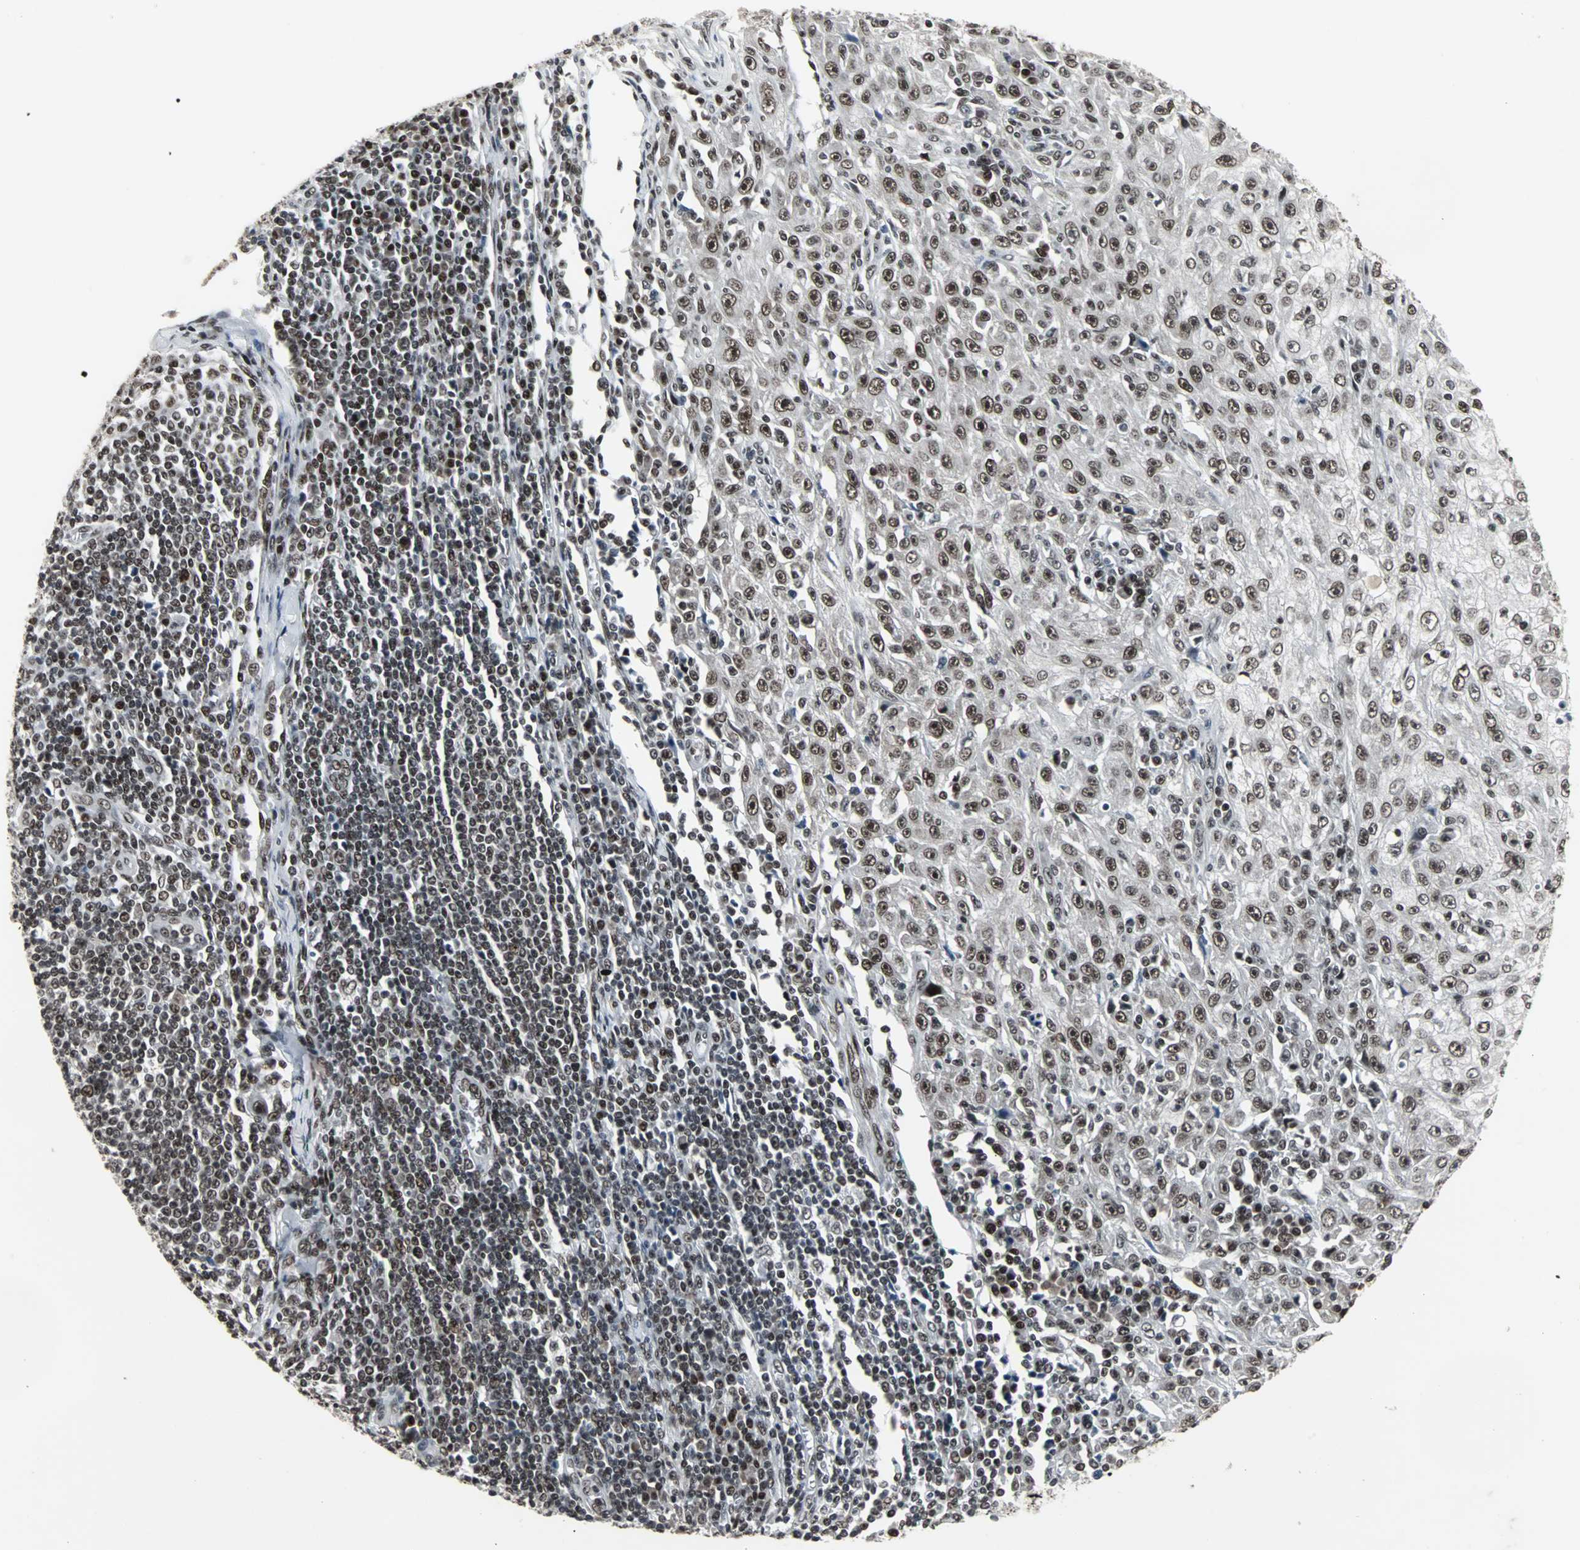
{"staining": {"intensity": "strong", "quantity": ">75%", "location": "nuclear"}, "tissue": "skin cancer", "cell_type": "Tumor cells", "image_type": "cancer", "snomed": [{"axis": "morphology", "description": "Squamous cell carcinoma, NOS"}, {"axis": "topography", "description": "Skin"}], "caption": "Tumor cells reveal high levels of strong nuclear staining in about >75% of cells in human squamous cell carcinoma (skin). The staining was performed using DAB (3,3'-diaminobenzidine), with brown indicating positive protein expression. Nuclei are stained blue with hematoxylin.", "gene": "PNKP", "patient": {"sex": "male", "age": 75}}